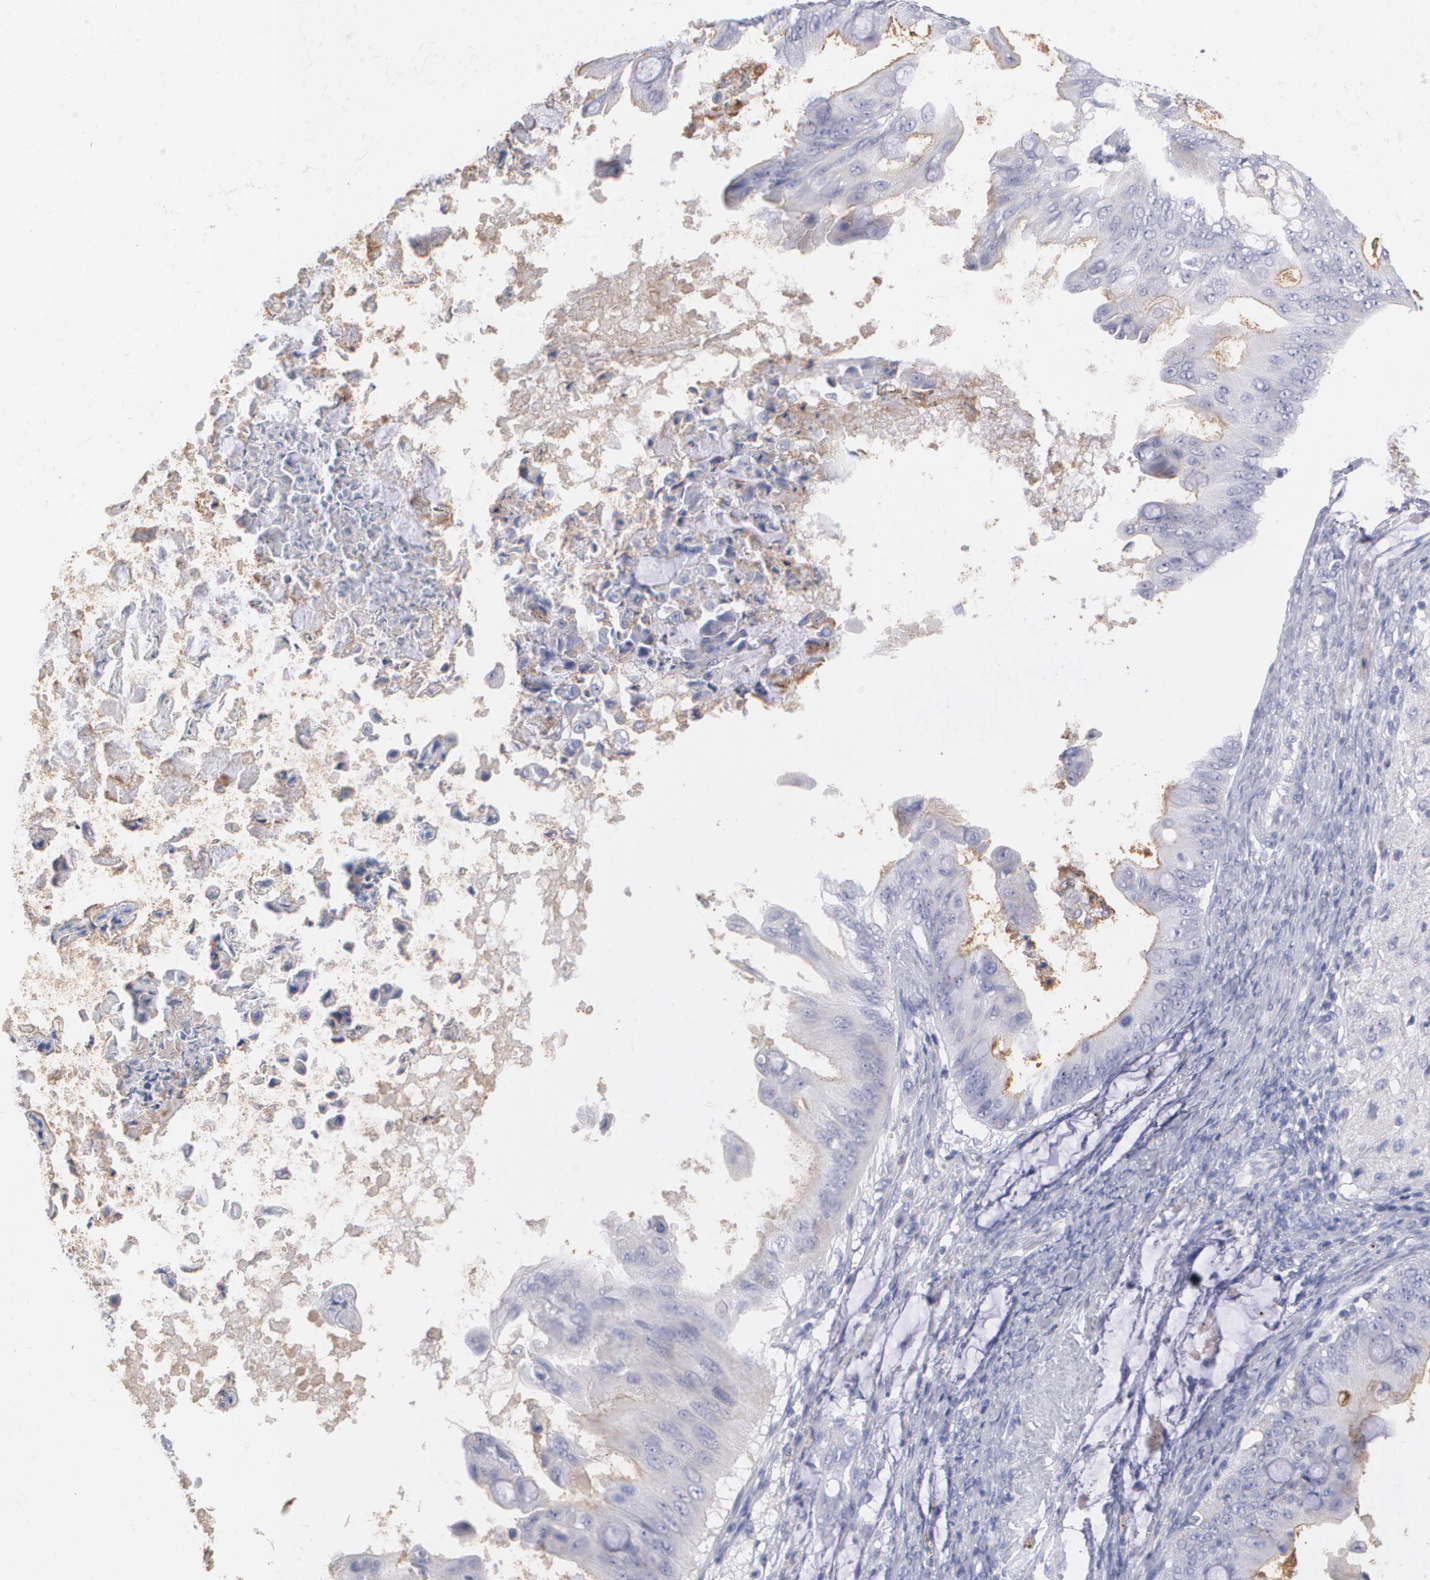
{"staining": {"intensity": "negative", "quantity": "none", "location": "none"}, "tissue": "ovarian cancer", "cell_type": "Tumor cells", "image_type": "cancer", "snomed": [{"axis": "morphology", "description": "Cystadenocarcinoma, mucinous, NOS"}, {"axis": "topography", "description": "Ovary"}], "caption": "This is an IHC micrograph of human ovarian cancer (mucinous cystadenocarcinoma). There is no staining in tumor cells.", "gene": "FBLN1", "patient": {"sex": "female", "age": 37}}